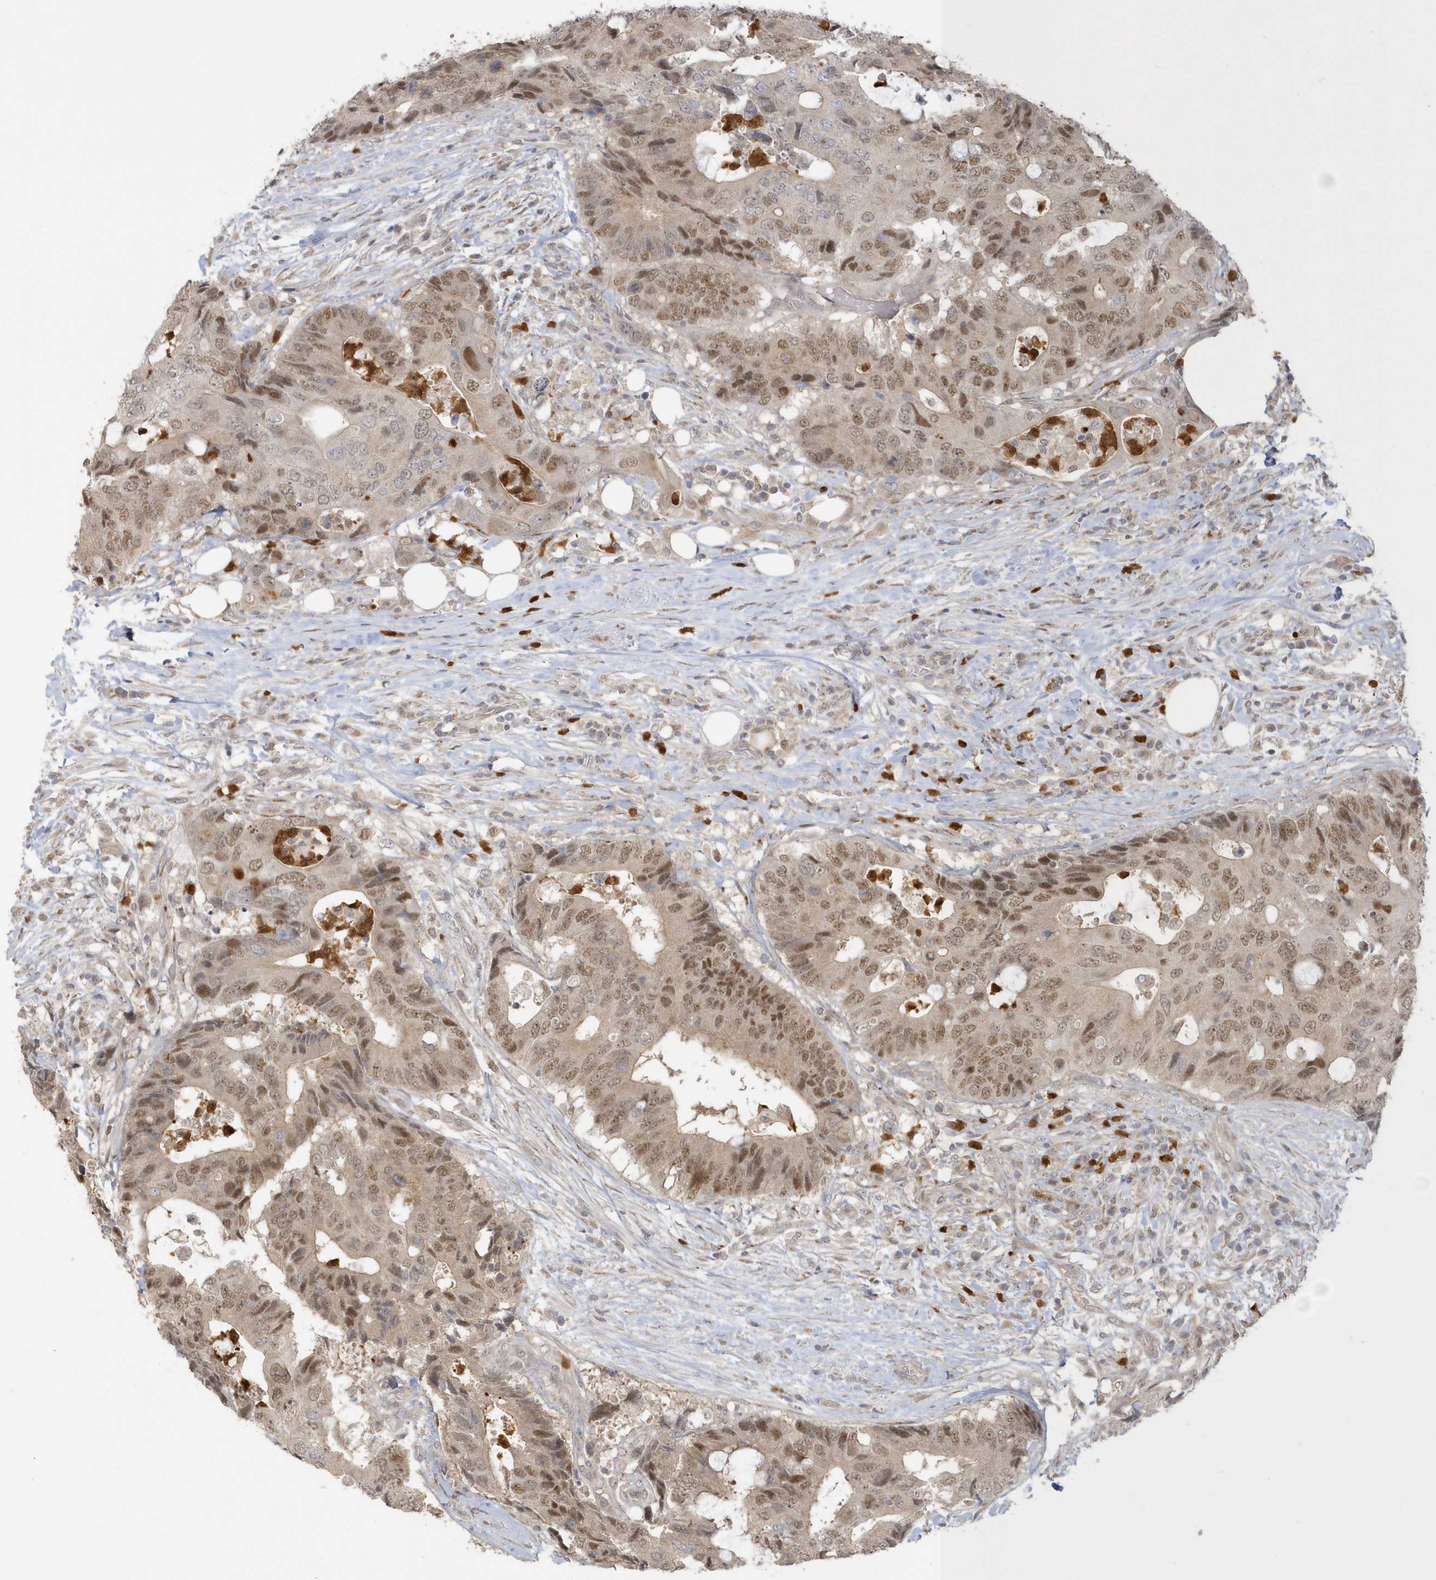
{"staining": {"intensity": "moderate", "quantity": ">75%", "location": "nuclear"}, "tissue": "colorectal cancer", "cell_type": "Tumor cells", "image_type": "cancer", "snomed": [{"axis": "morphology", "description": "Adenocarcinoma, NOS"}, {"axis": "topography", "description": "Colon"}], "caption": "Colorectal cancer tissue displays moderate nuclear expression in approximately >75% of tumor cells, visualized by immunohistochemistry. (Stains: DAB (3,3'-diaminobenzidine) in brown, nuclei in blue, Microscopy: brightfield microscopy at high magnification).", "gene": "NAF1", "patient": {"sex": "male", "age": 71}}